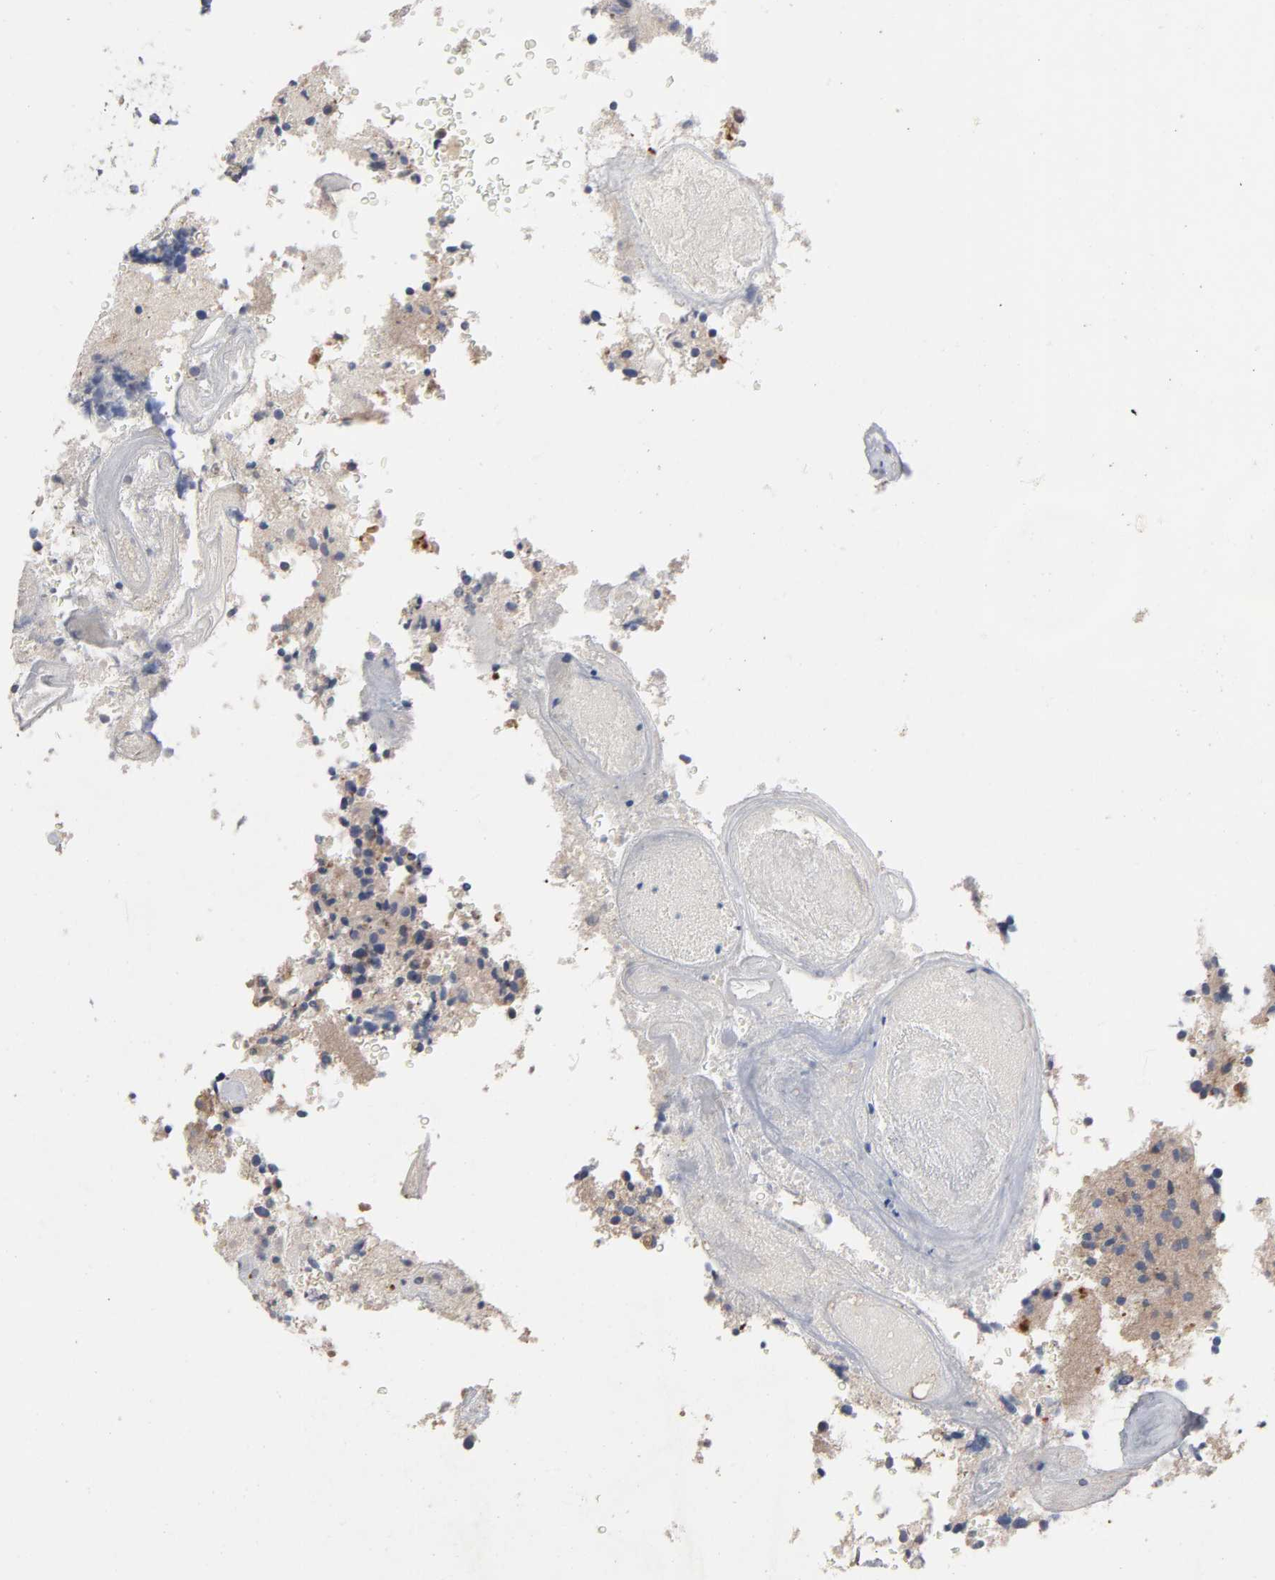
{"staining": {"intensity": "negative", "quantity": "none", "location": "none"}, "tissue": "glioma", "cell_type": "Tumor cells", "image_type": "cancer", "snomed": [{"axis": "morphology", "description": "Normal tissue, NOS"}, {"axis": "morphology", "description": "Glioma, malignant, High grade"}, {"axis": "topography", "description": "Cerebral cortex"}], "caption": "IHC of high-grade glioma (malignant) reveals no staining in tumor cells.", "gene": "CCDC134", "patient": {"sex": "male", "age": 75}}